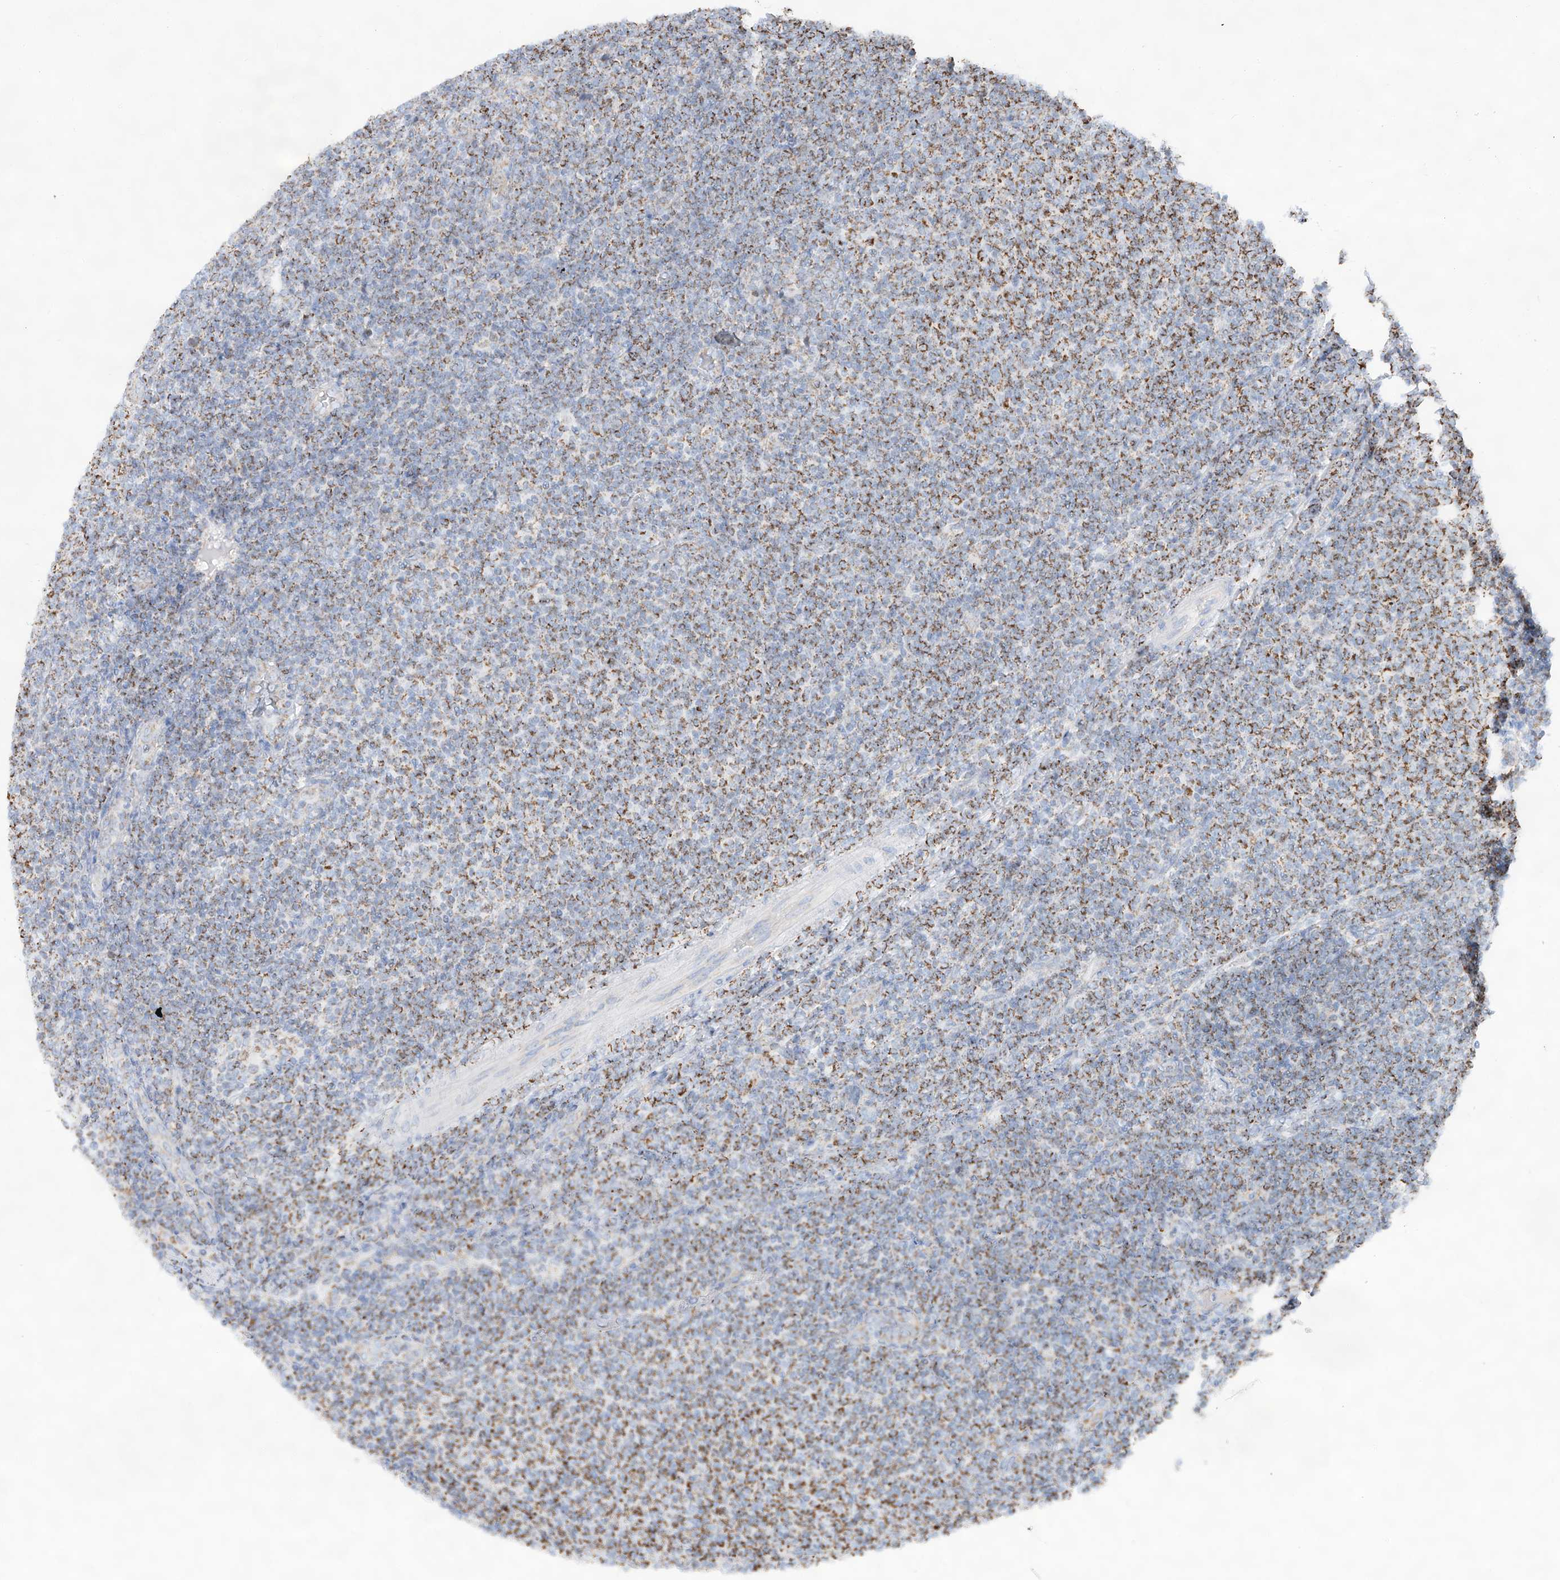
{"staining": {"intensity": "moderate", "quantity": "25%-75%", "location": "cytoplasmic/membranous"}, "tissue": "lymphoma", "cell_type": "Tumor cells", "image_type": "cancer", "snomed": [{"axis": "morphology", "description": "Malignant lymphoma, non-Hodgkin's type, Low grade"}, {"axis": "topography", "description": "Lymph node"}], "caption": "Low-grade malignant lymphoma, non-Hodgkin's type stained with DAB (3,3'-diaminobenzidine) IHC exhibits medium levels of moderate cytoplasmic/membranous staining in about 25%-75% of tumor cells. (Stains: DAB in brown, nuclei in blue, Microscopy: brightfield microscopy at high magnification).", "gene": "TTC27", "patient": {"sex": "male", "age": 66}}